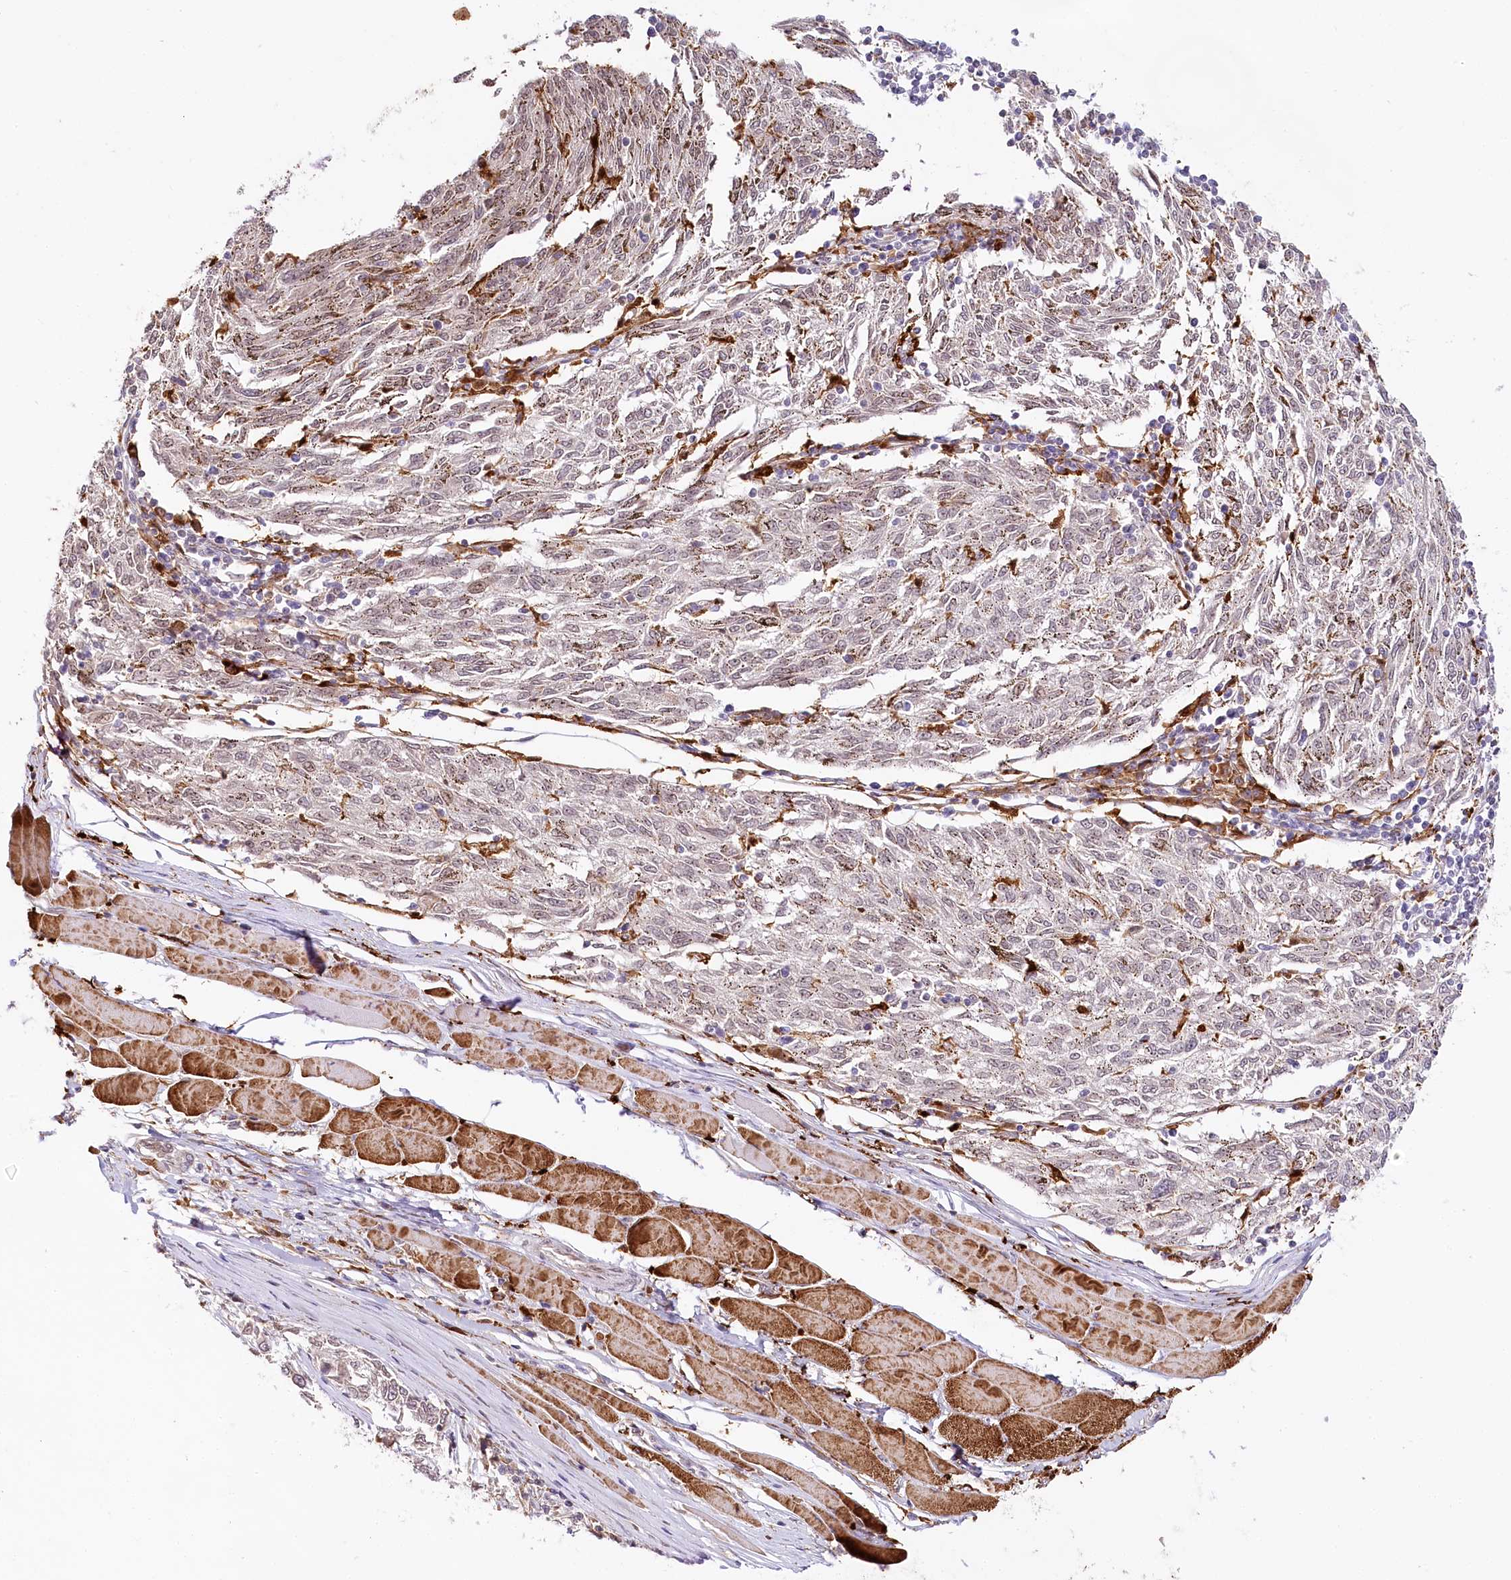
{"staining": {"intensity": "weak", "quantity": "25%-75%", "location": "cytoplasmic/membranous"}, "tissue": "melanoma", "cell_type": "Tumor cells", "image_type": "cancer", "snomed": [{"axis": "morphology", "description": "Malignant melanoma, NOS"}, {"axis": "topography", "description": "Skin"}], "caption": "Melanoma stained with immunohistochemistry shows weak cytoplasmic/membranous expression in about 25%-75% of tumor cells.", "gene": "WDR36", "patient": {"sex": "female", "age": 72}}